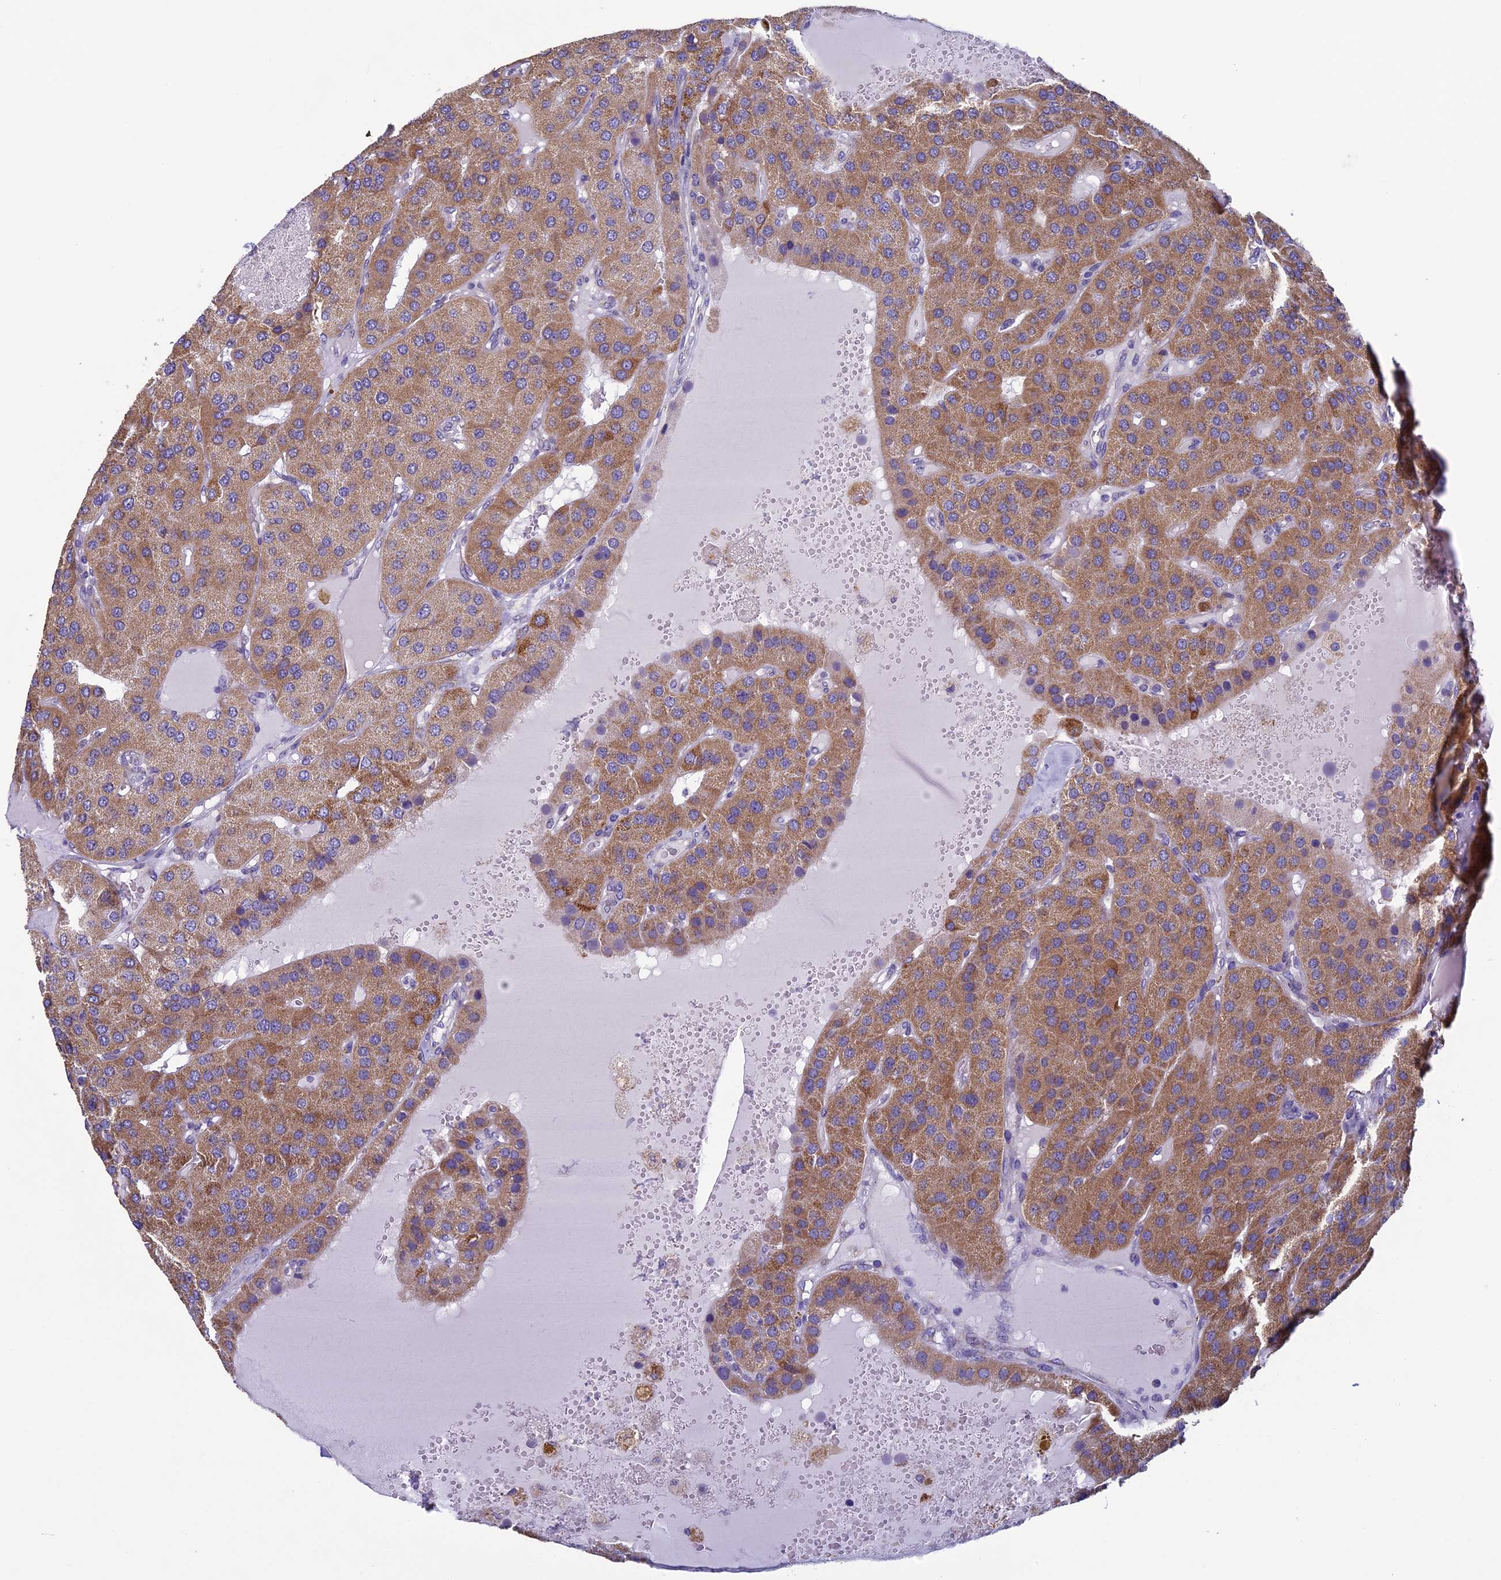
{"staining": {"intensity": "moderate", "quantity": ">75%", "location": "cytoplasmic/membranous"}, "tissue": "parathyroid gland", "cell_type": "Glandular cells", "image_type": "normal", "snomed": [{"axis": "morphology", "description": "Normal tissue, NOS"}, {"axis": "morphology", "description": "Adenoma, NOS"}, {"axis": "topography", "description": "Parathyroid gland"}], "caption": "Parathyroid gland stained with DAB immunohistochemistry displays medium levels of moderate cytoplasmic/membranous expression in about >75% of glandular cells.", "gene": "MFSD12", "patient": {"sex": "female", "age": 86}}